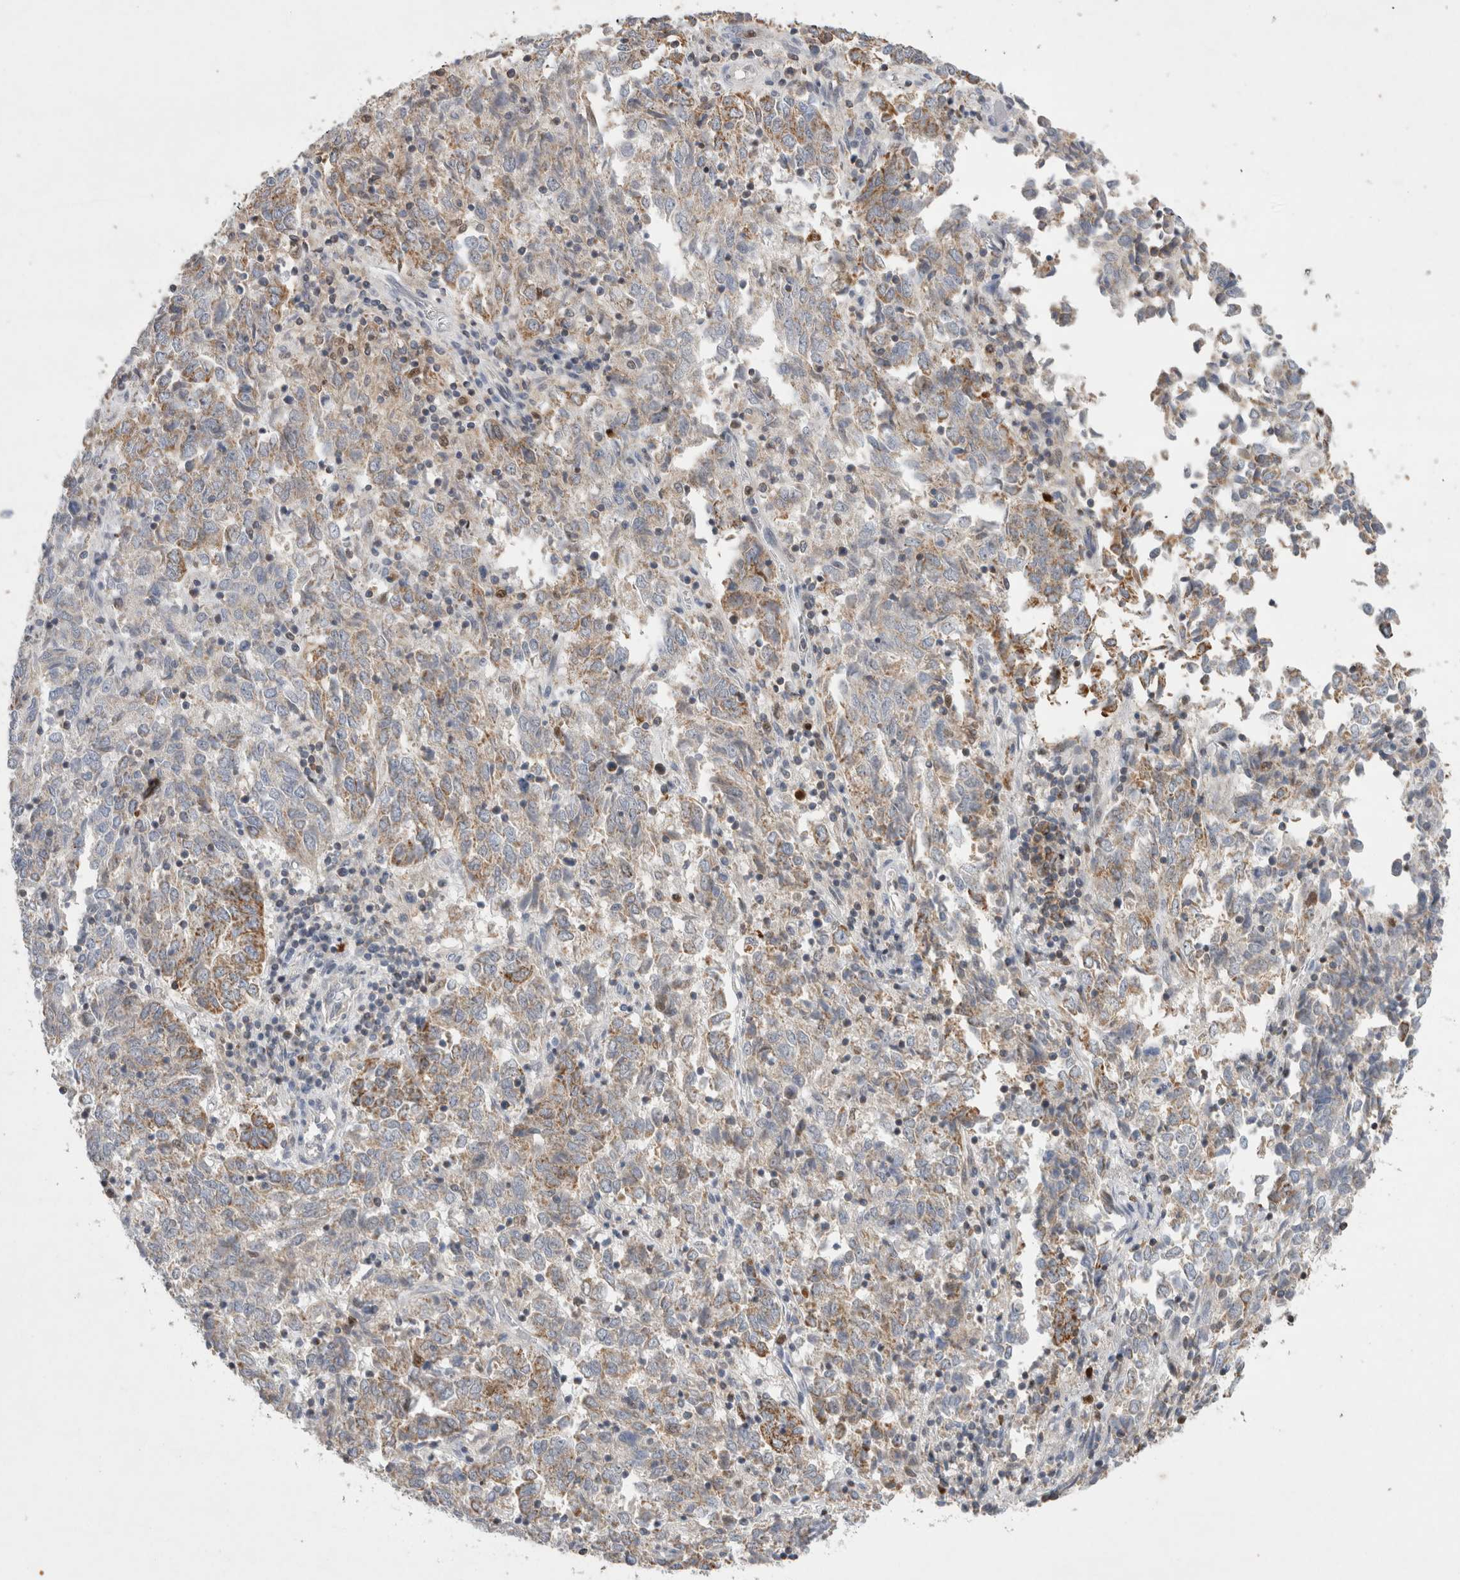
{"staining": {"intensity": "moderate", "quantity": ">75%", "location": "cytoplasmic/membranous"}, "tissue": "endometrial cancer", "cell_type": "Tumor cells", "image_type": "cancer", "snomed": [{"axis": "morphology", "description": "Adenocarcinoma, NOS"}, {"axis": "topography", "description": "Endometrium"}], "caption": "The image shows a brown stain indicating the presence of a protein in the cytoplasmic/membranous of tumor cells in endometrial cancer (adenocarcinoma).", "gene": "AGMAT", "patient": {"sex": "female", "age": 80}}